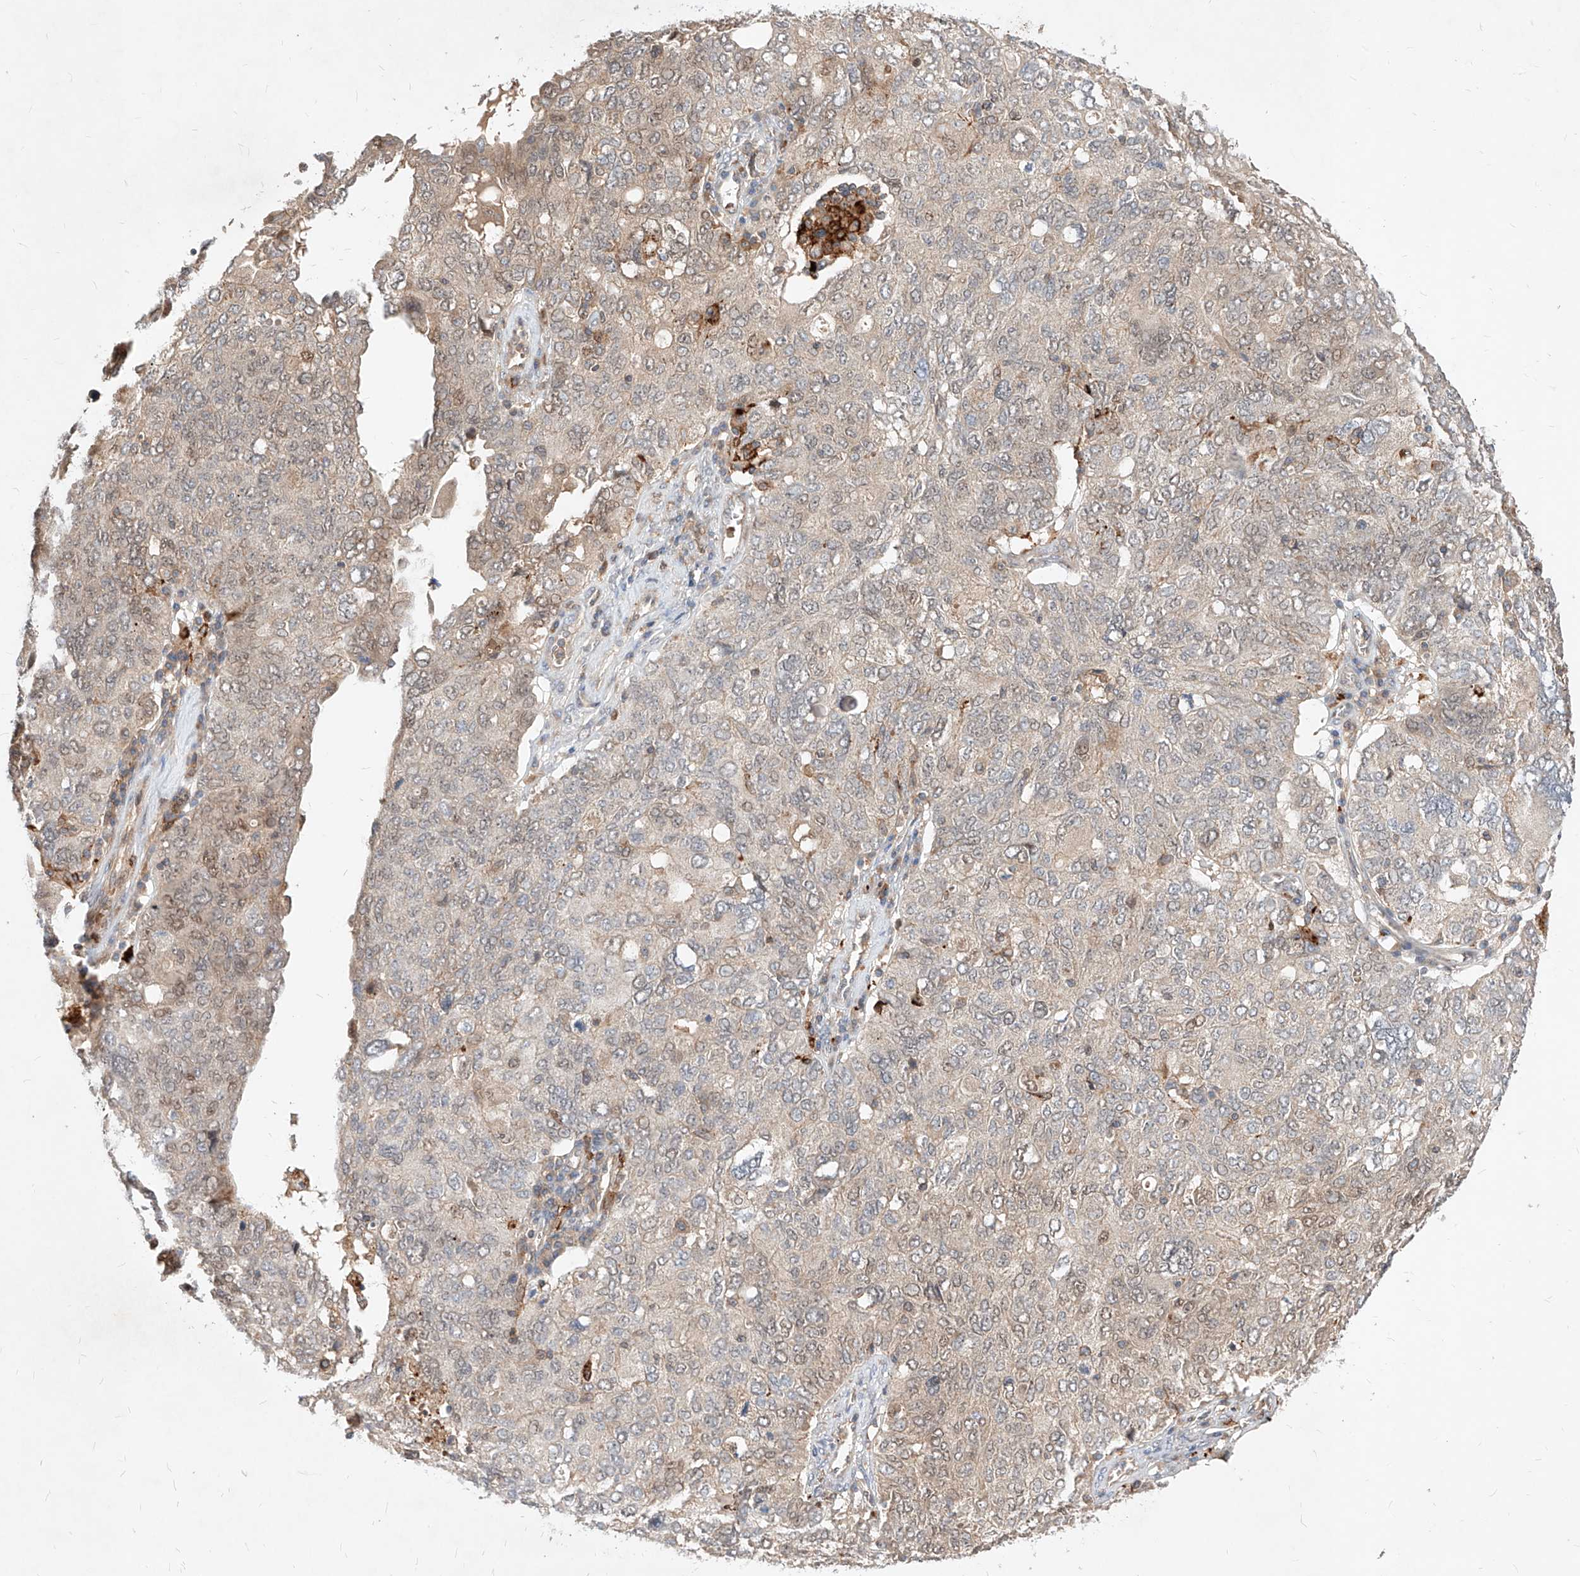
{"staining": {"intensity": "weak", "quantity": "<25%", "location": "cytoplasmic/membranous,nuclear"}, "tissue": "ovarian cancer", "cell_type": "Tumor cells", "image_type": "cancer", "snomed": [{"axis": "morphology", "description": "Carcinoma, endometroid"}, {"axis": "topography", "description": "Ovary"}], "caption": "Human ovarian cancer stained for a protein using immunohistochemistry shows no staining in tumor cells.", "gene": "TSNAX", "patient": {"sex": "female", "age": 62}}